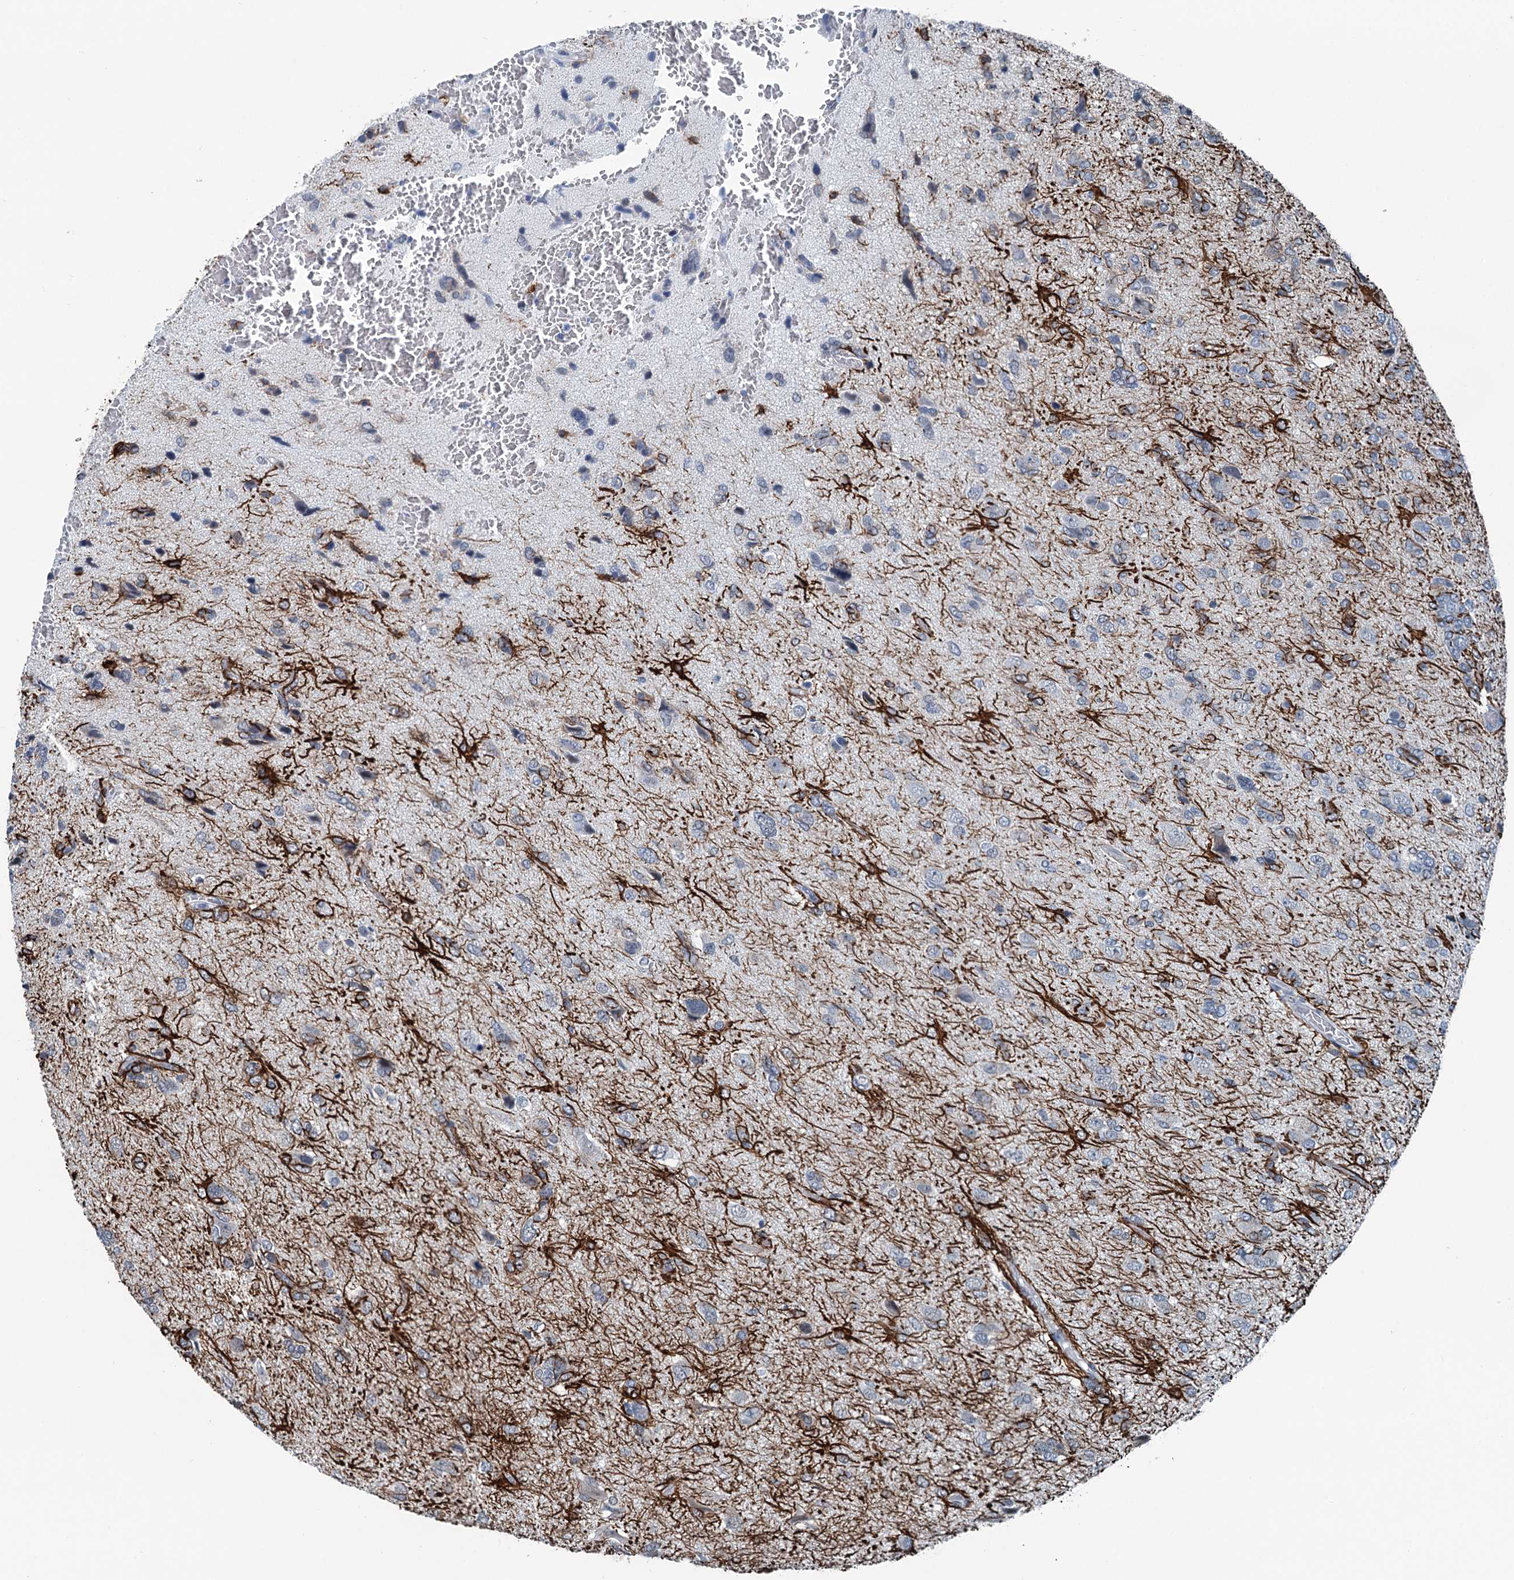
{"staining": {"intensity": "negative", "quantity": "none", "location": "none"}, "tissue": "glioma", "cell_type": "Tumor cells", "image_type": "cancer", "snomed": [{"axis": "morphology", "description": "Glioma, malignant, High grade"}, {"axis": "topography", "description": "Brain"}], "caption": "This is a photomicrograph of immunohistochemistry (IHC) staining of glioma, which shows no staining in tumor cells.", "gene": "TRPT1", "patient": {"sex": "female", "age": 59}}